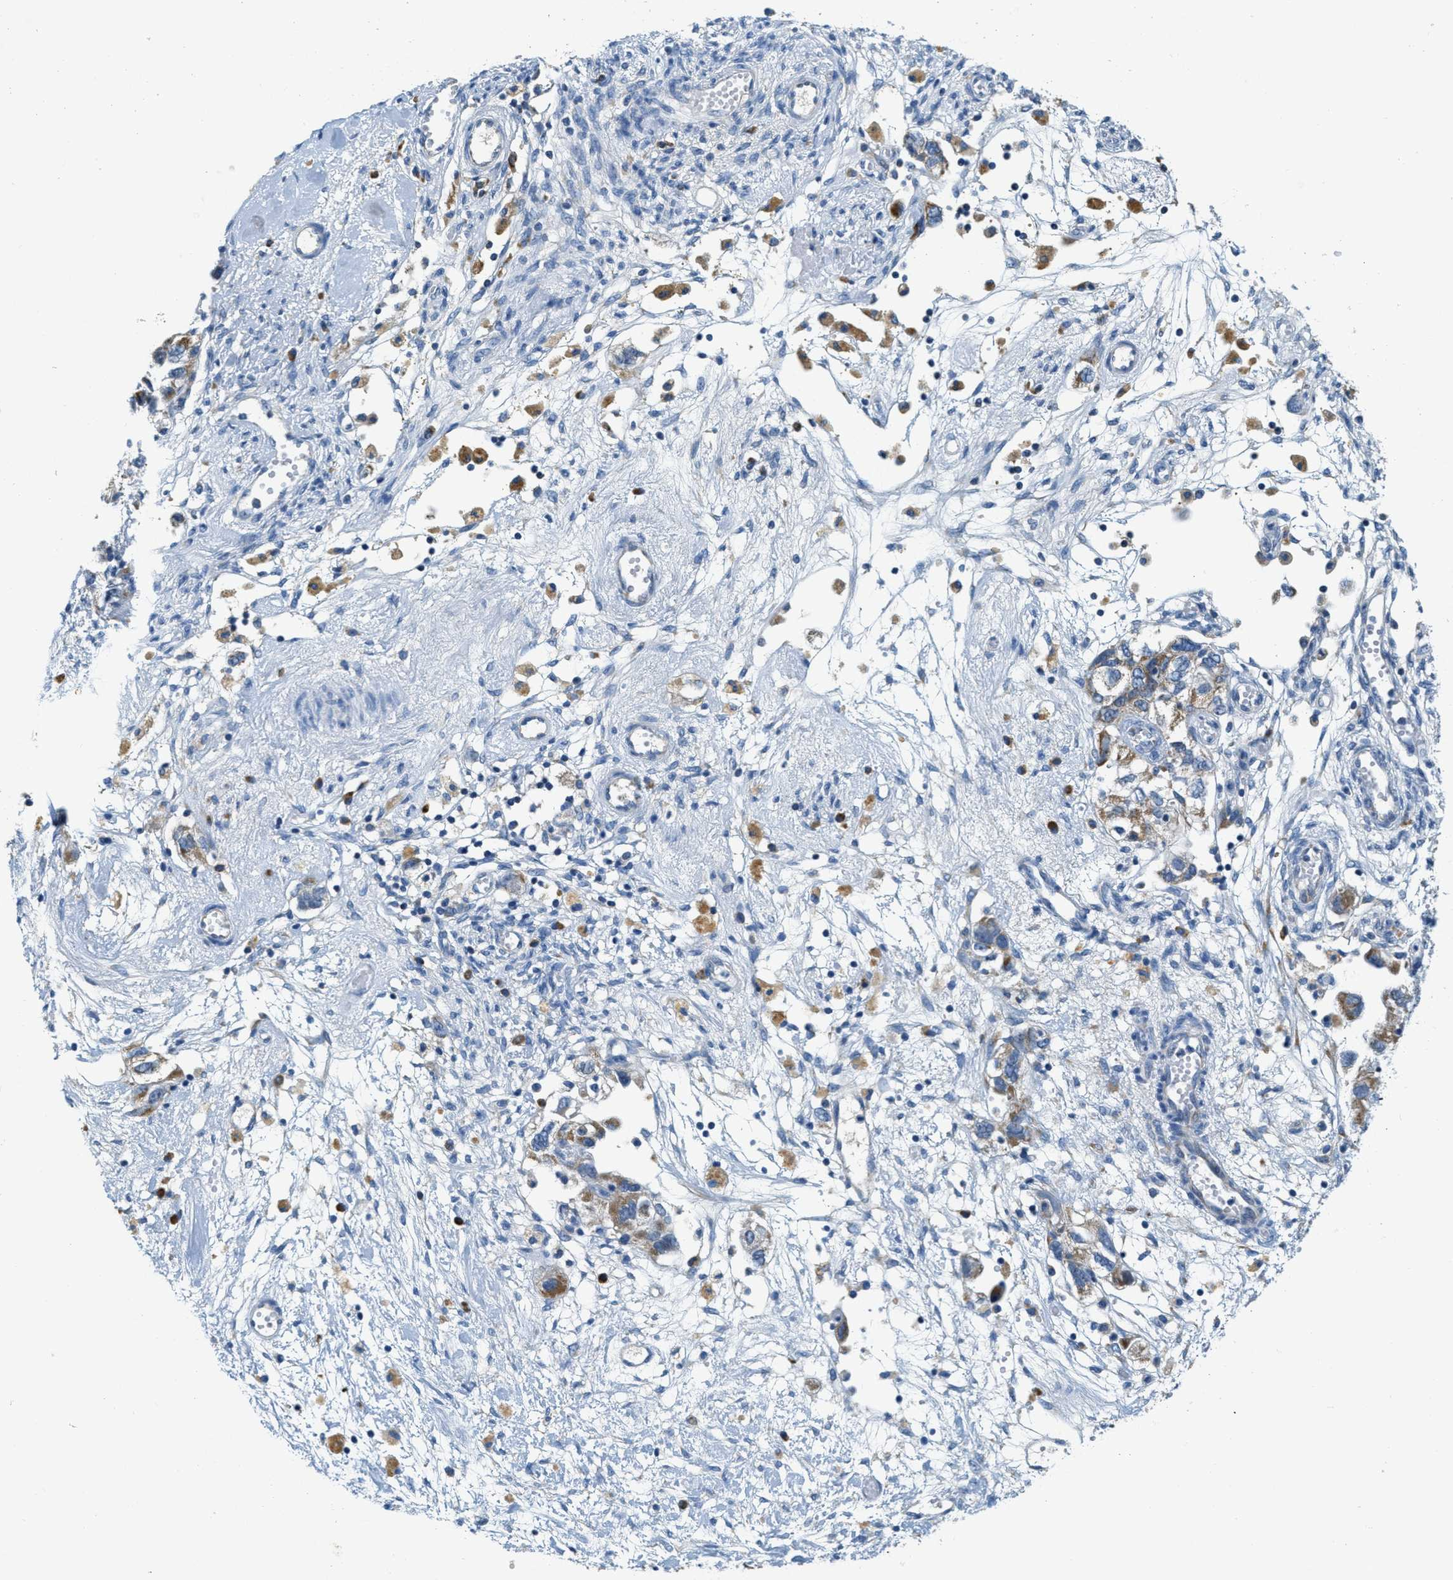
{"staining": {"intensity": "moderate", "quantity": ">75%", "location": "cytoplasmic/membranous"}, "tissue": "ovarian cancer", "cell_type": "Tumor cells", "image_type": "cancer", "snomed": [{"axis": "morphology", "description": "Carcinoma, NOS"}, {"axis": "morphology", "description": "Cystadenocarcinoma, serous, NOS"}, {"axis": "topography", "description": "Ovary"}], "caption": "About >75% of tumor cells in human ovarian carcinoma reveal moderate cytoplasmic/membranous protein expression as visualized by brown immunohistochemical staining.", "gene": "CA4", "patient": {"sex": "female", "age": 69}}